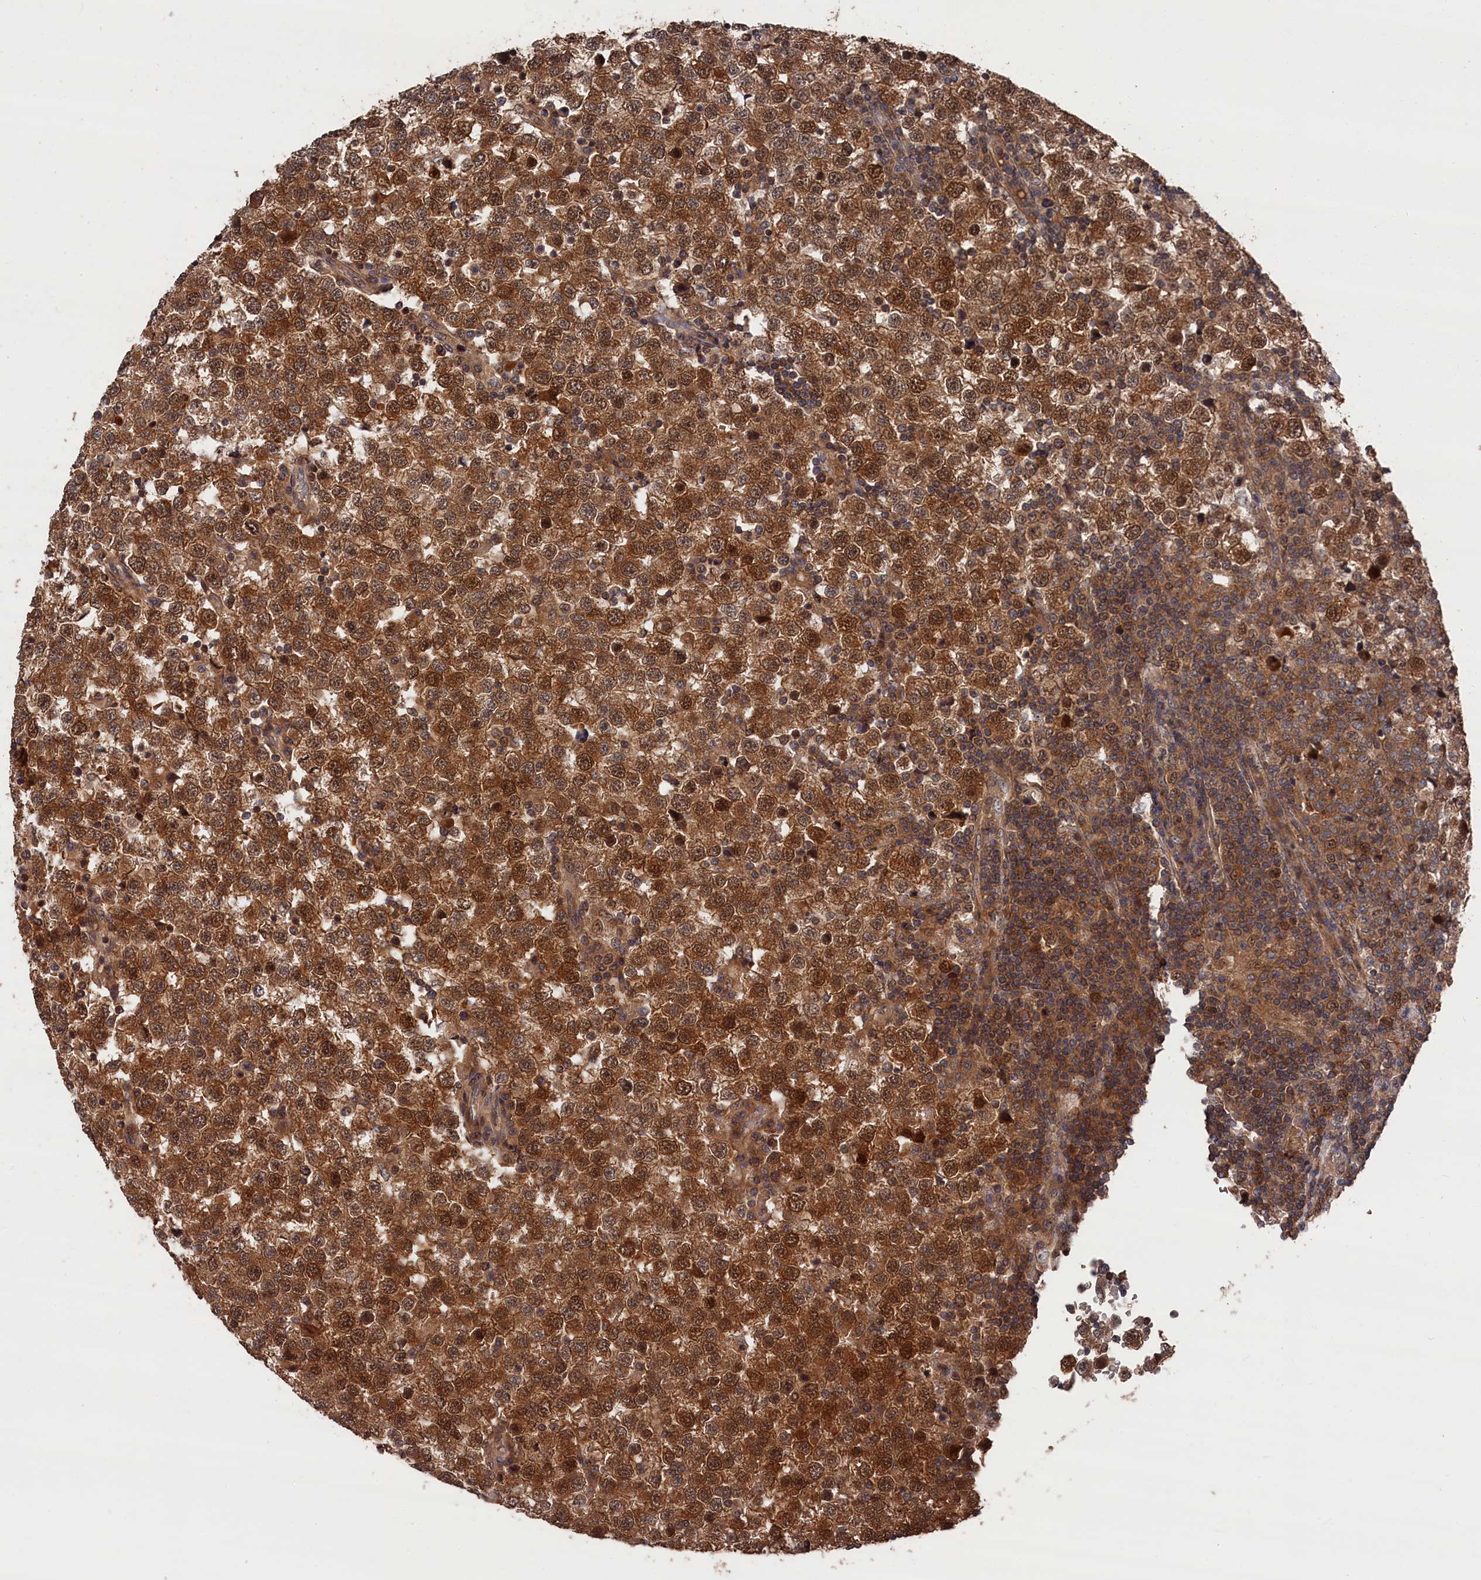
{"staining": {"intensity": "strong", "quantity": ">75%", "location": "cytoplasmic/membranous,nuclear"}, "tissue": "testis cancer", "cell_type": "Tumor cells", "image_type": "cancer", "snomed": [{"axis": "morphology", "description": "Seminoma, NOS"}, {"axis": "topography", "description": "Testis"}], "caption": "Strong cytoplasmic/membranous and nuclear protein expression is appreciated in approximately >75% of tumor cells in testis cancer.", "gene": "RMI2", "patient": {"sex": "male", "age": 34}}